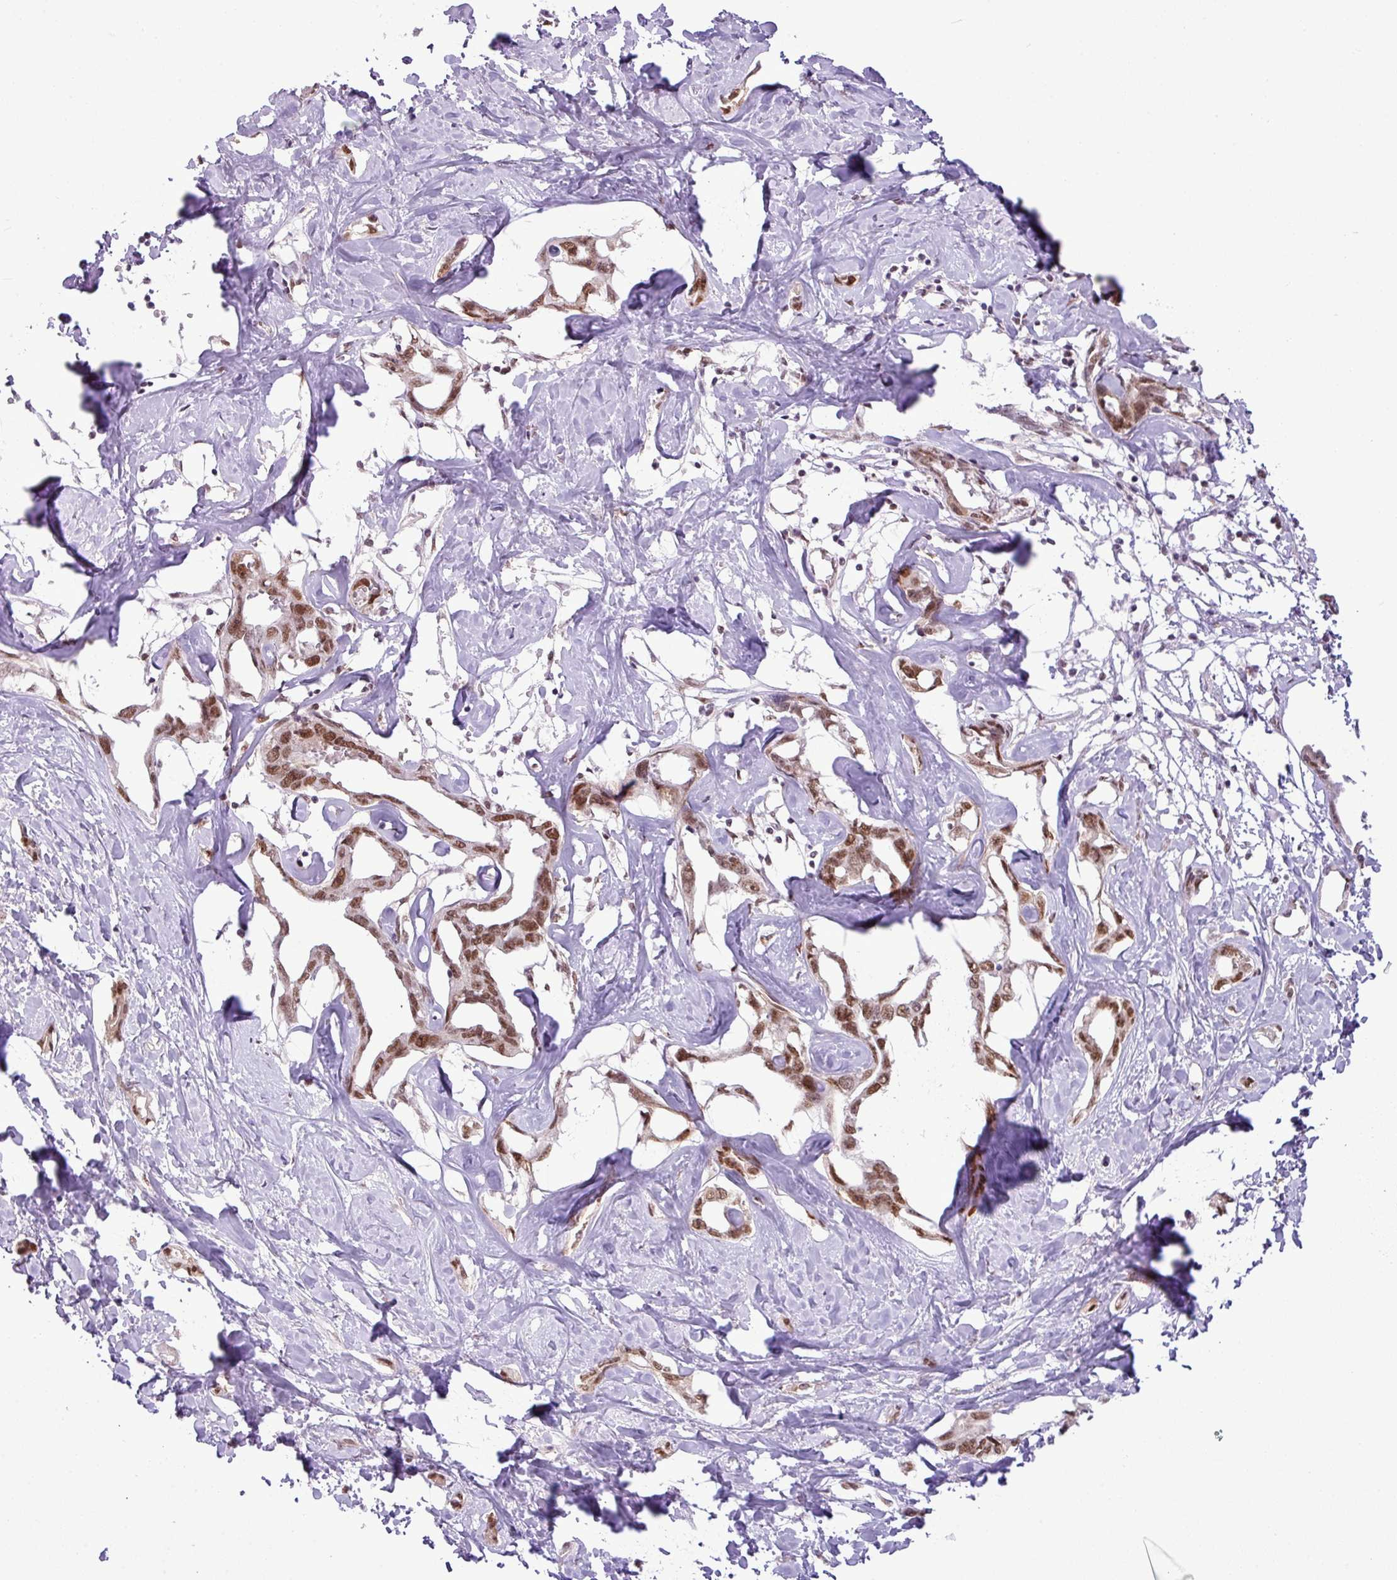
{"staining": {"intensity": "moderate", "quantity": ">75%", "location": "nuclear"}, "tissue": "liver cancer", "cell_type": "Tumor cells", "image_type": "cancer", "snomed": [{"axis": "morphology", "description": "Cholangiocarcinoma"}, {"axis": "topography", "description": "Liver"}], "caption": "This is a photomicrograph of IHC staining of liver cancer (cholangiocarcinoma), which shows moderate positivity in the nuclear of tumor cells.", "gene": "ARL6IP4", "patient": {"sex": "male", "age": 59}}